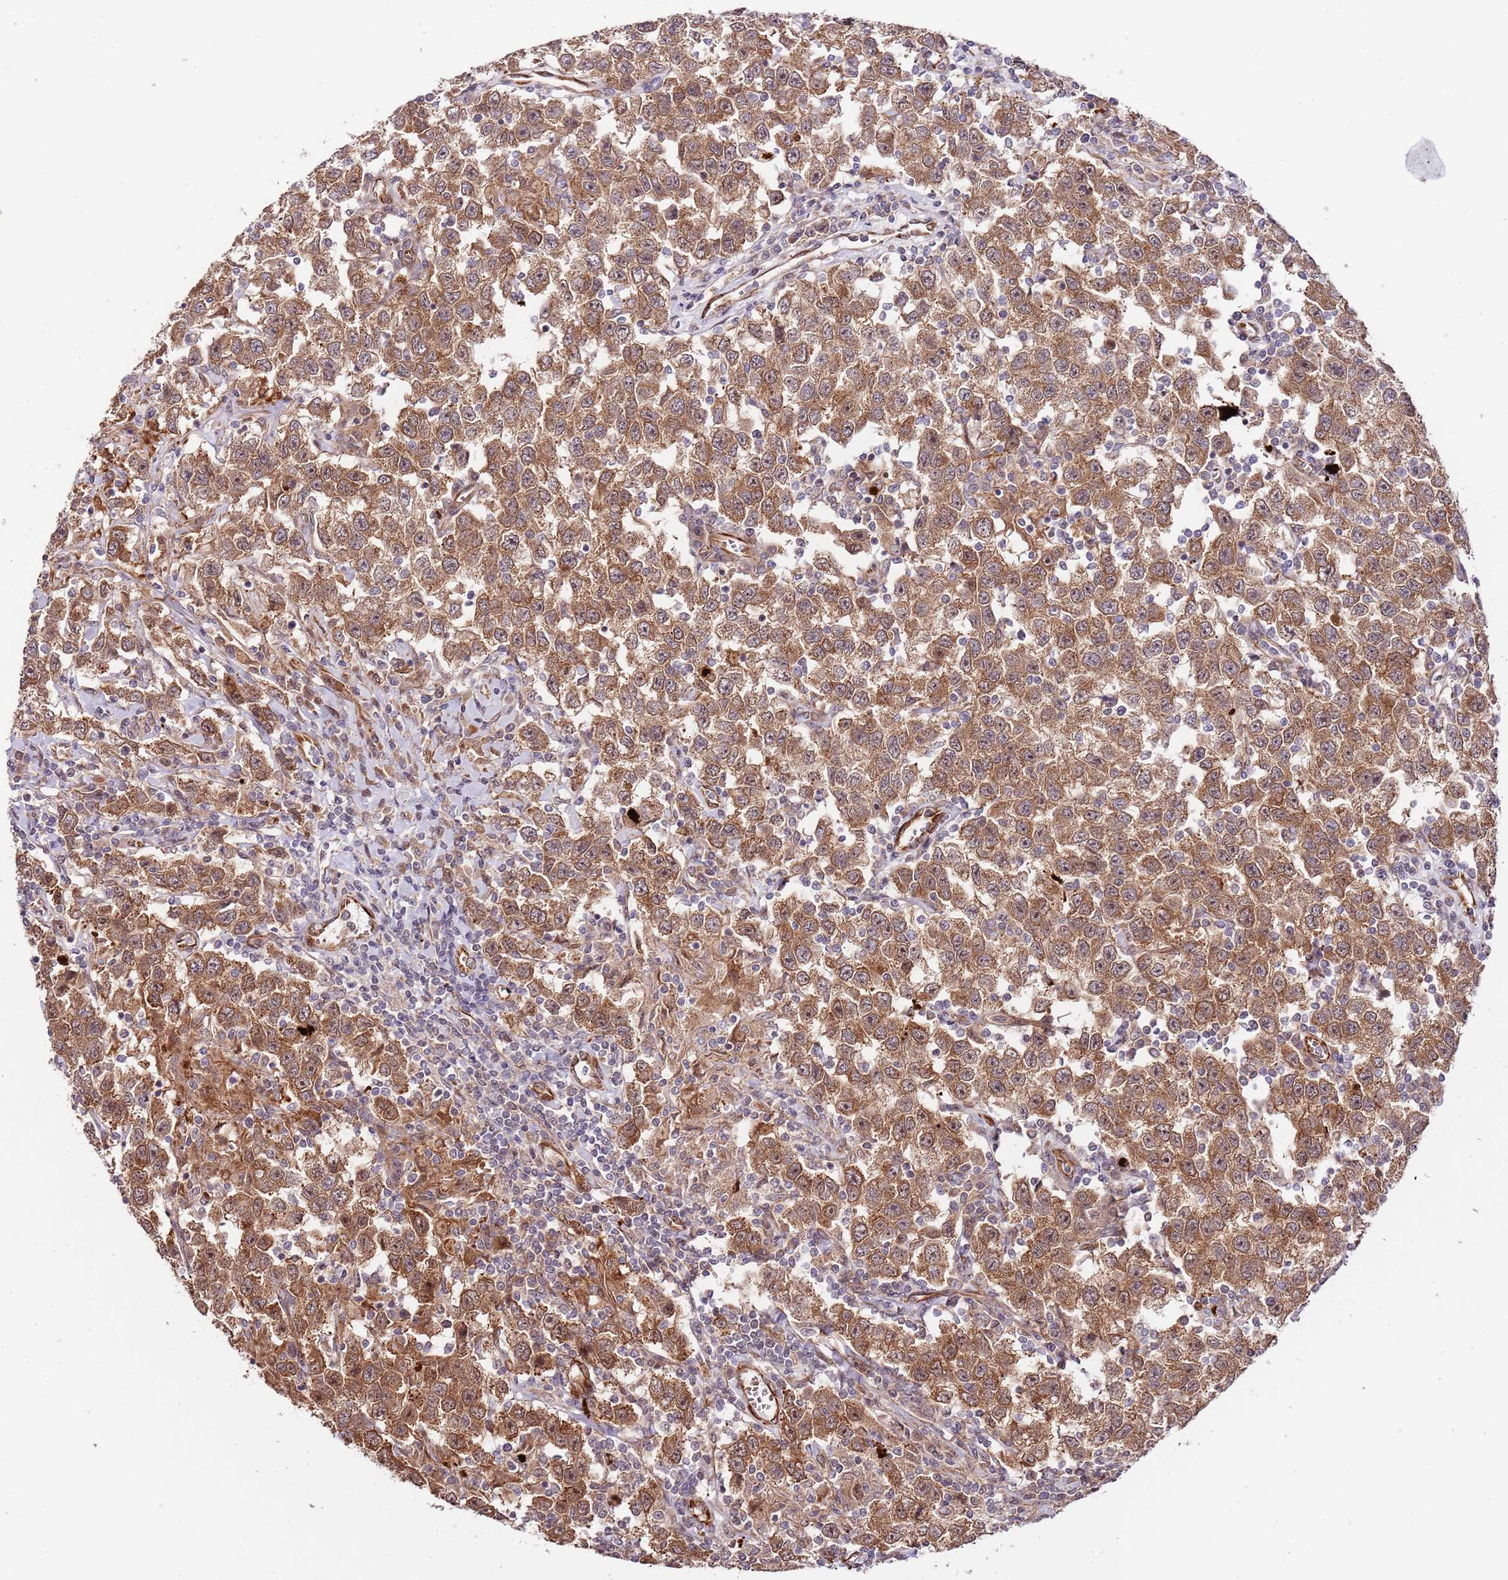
{"staining": {"intensity": "moderate", "quantity": ">75%", "location": "cytoplasmic/membranous"}, "tissue": "testis cancer", "cell_type": "Tumor cells", "image_type": "cancer", "snomed": [{"axis": "morphology", "description": "Seminoma, NOS"}, {"axis": "topography", "description": "Testis"}], "caption": "A high-resolution micrograph shows immunohistochemistry (IHC) staining of testis cancer, which exhibits moderate cytoplasmic/membranous positivity in approximately >75% of tumor cells.", "gene": "NEK3", "patient": {"sex": "male", "age": 41}}